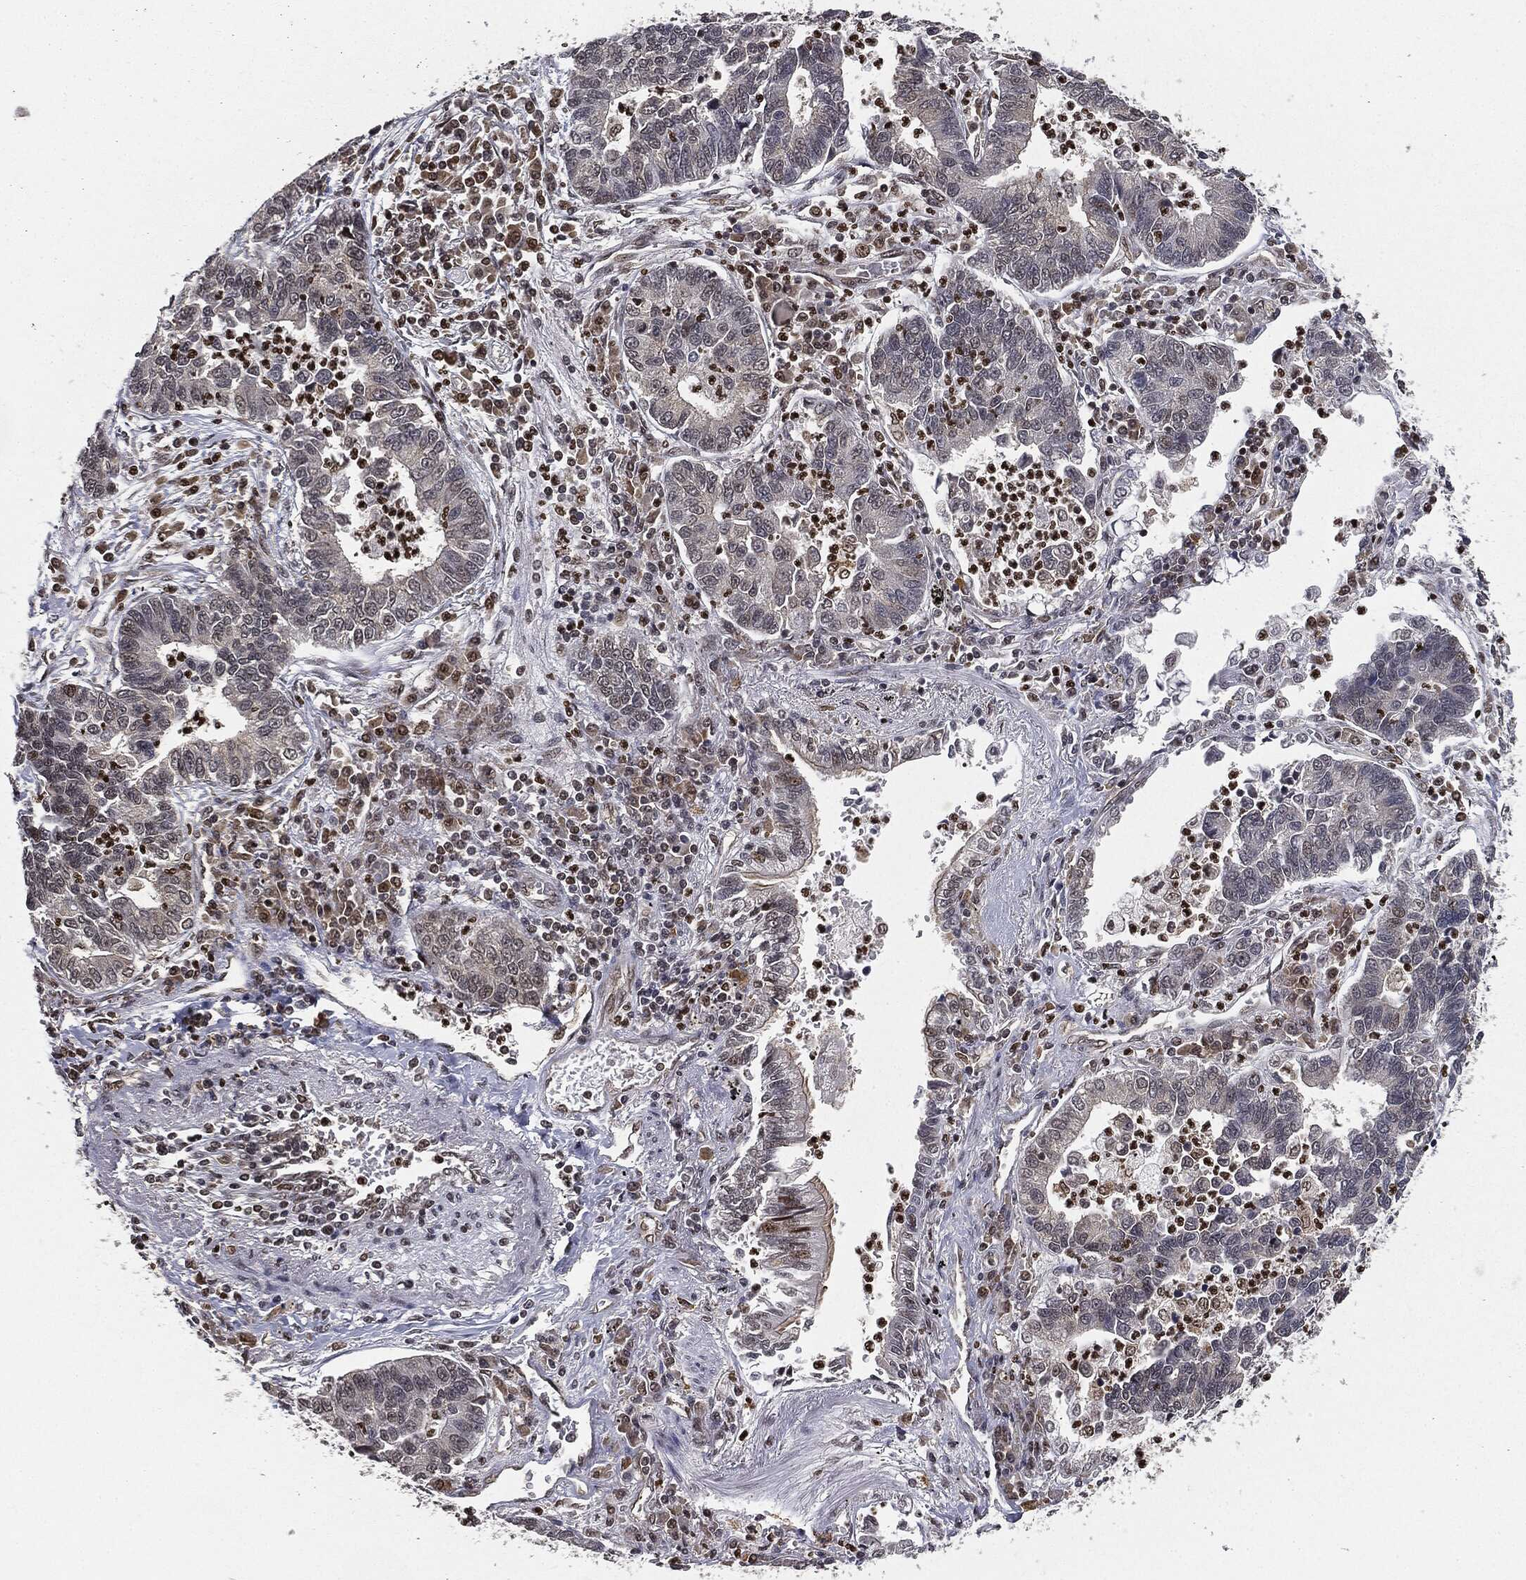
{"staining": {"intensity": "negative", "quantity": "none", "location": "none"}, "tissue": "lung cancer", "cell_type": "Tumor cells", "image_type": "cancer", "snomed": [{"axis": "morphology", "description": "Adenocarcinoma, NOS"}, {"axis": "topography", "description": "Lung"}], "caption": "Lung cancer (adenocarcinoma) was stained to show a protein in brown. There is no significant positivity in tumor cells. (DAB IHC, high magnification).", "gene": "TBC1D22A", "patient": {"sex": "female", "age": 57}}